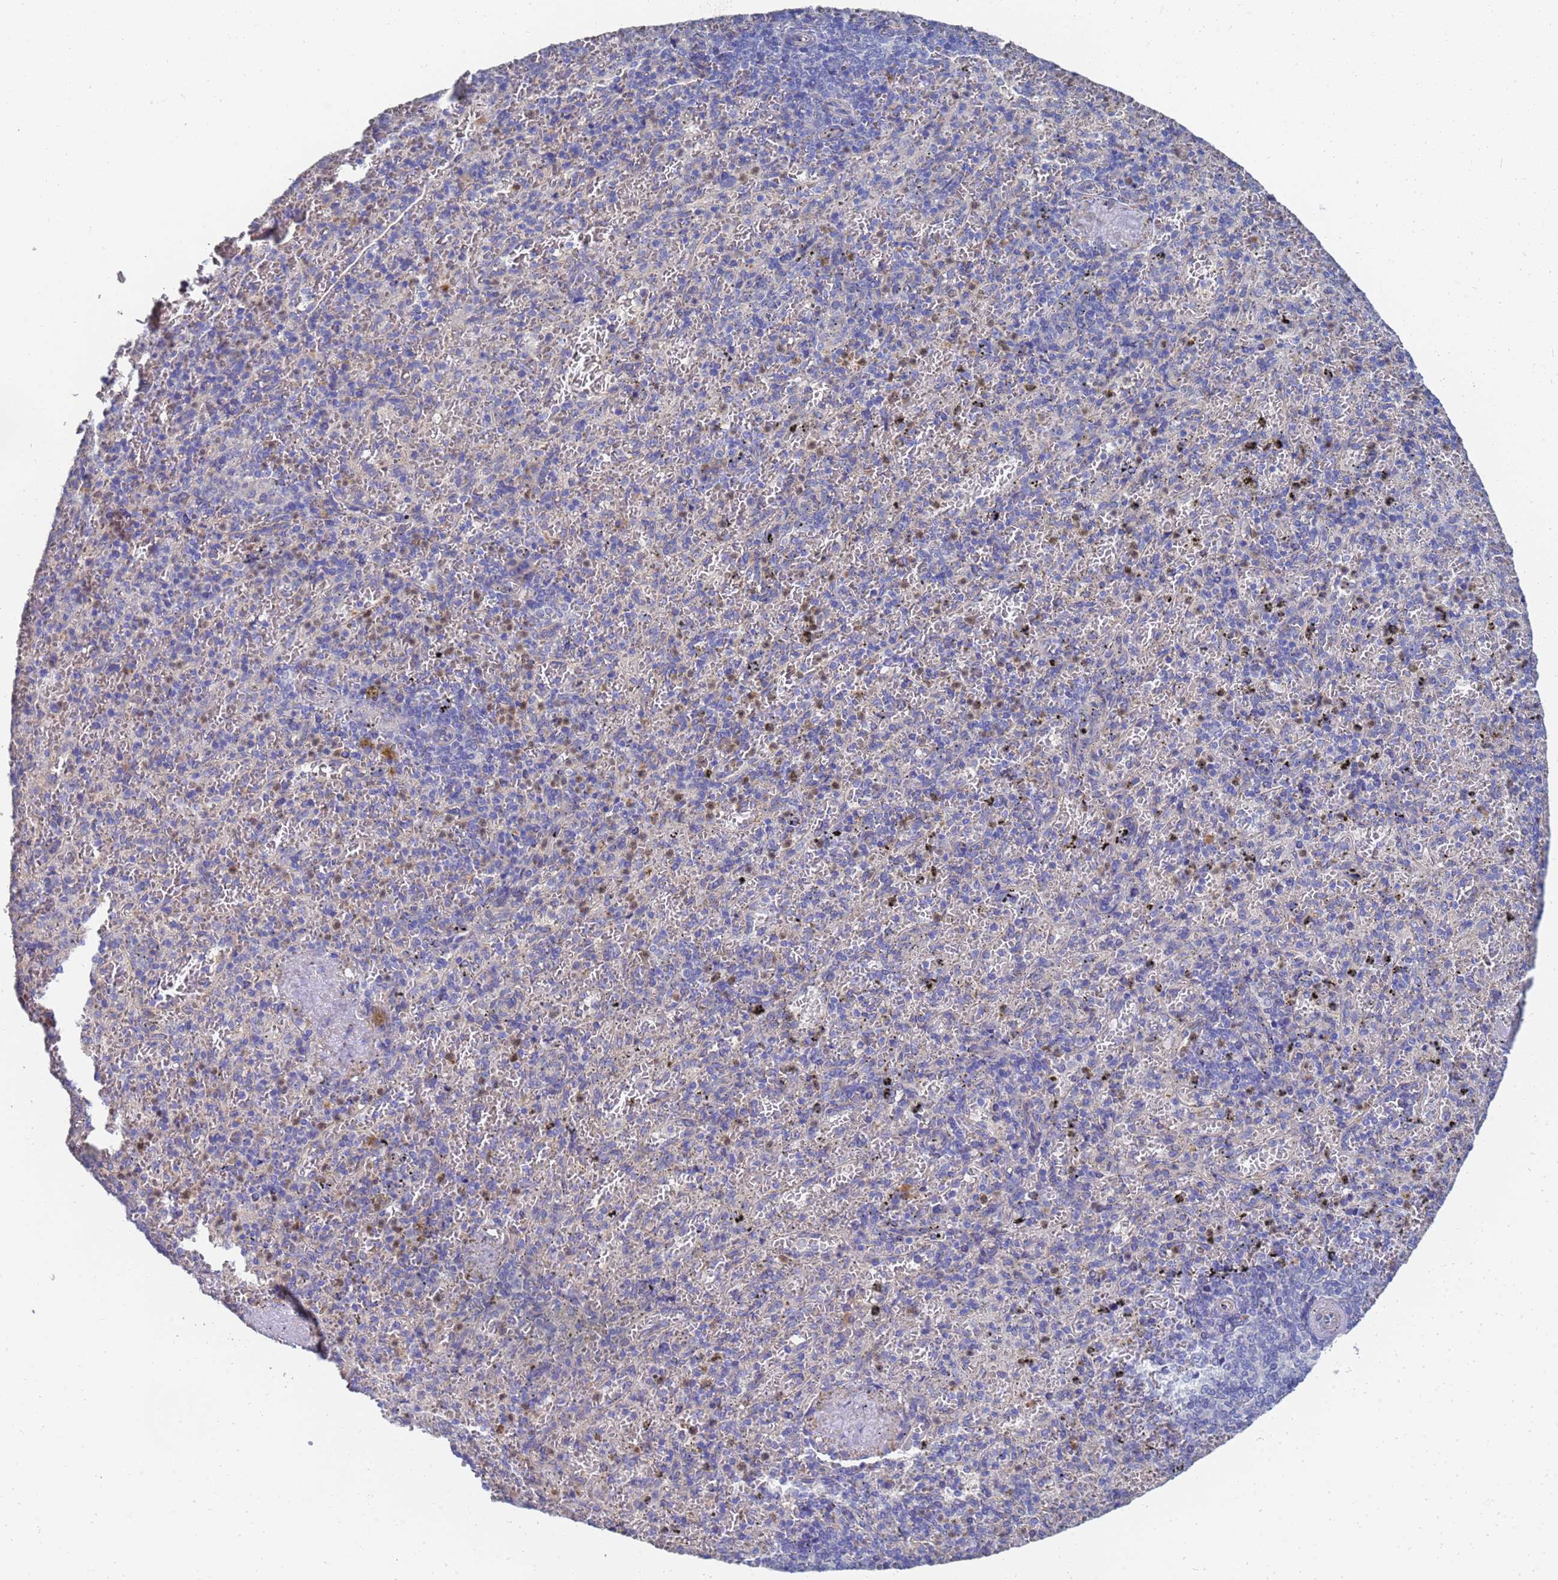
{"staining": {"intensity": "weak", "quantity": "<25%", "location": "cytoplasmic/membranous"}, "tissue": "spleen", "cell_type": "Cells in red pulp", "image_type": "normal", "snomed": [{"axis": "morphology", "description": "Normal tissue, NOS"}, {"axis": "topography", "description": "Spleen"}], "caption": "This is a image of IHC staining of normal spleen, which shows no expression in cells in red pulp. (DAB immunohistochemistry (IHC) visualized using brightfield microscopy, high magnification).", "gene": "LBX2", "patient": {"sex": "male", "age": 82}}